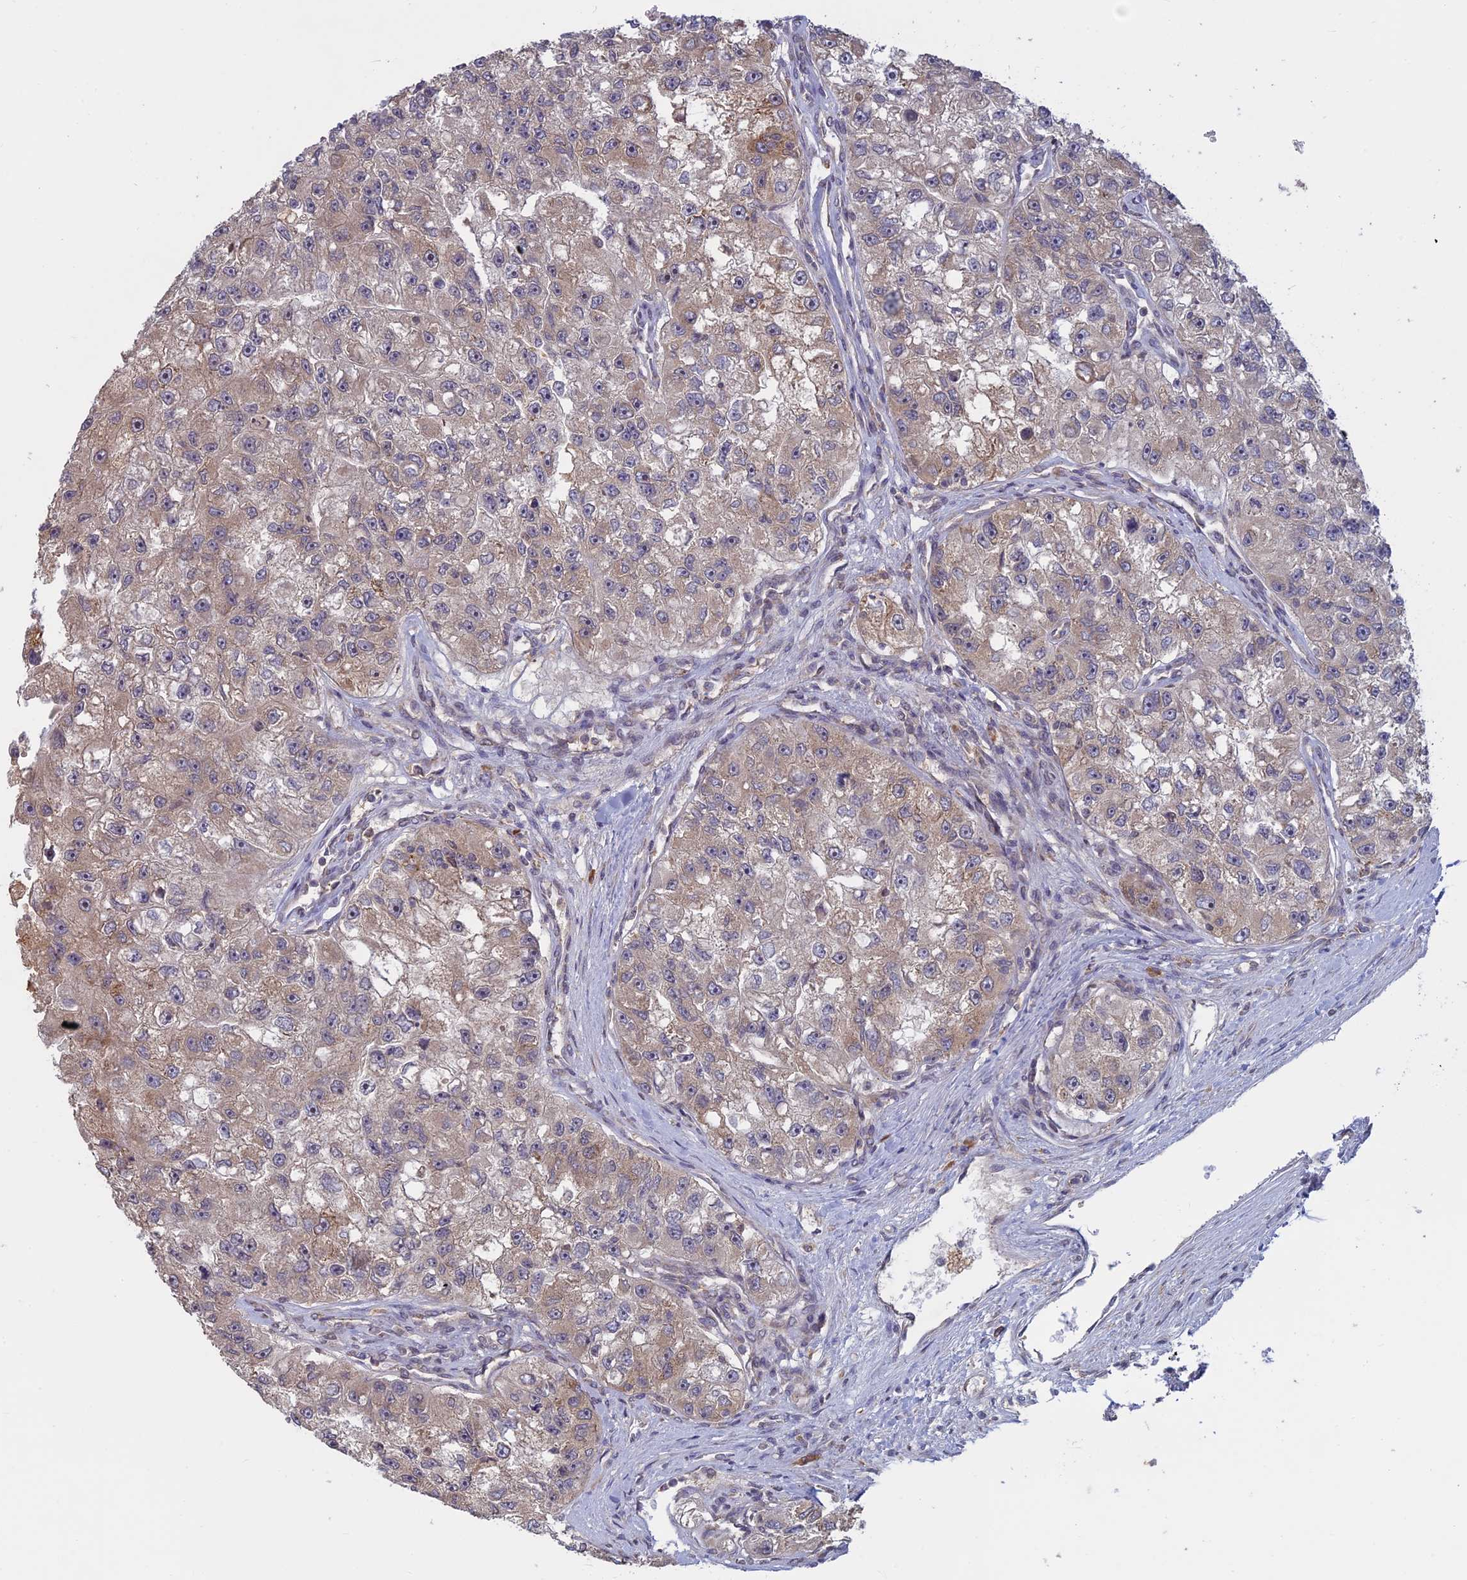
{"staining": {"intensity": "weak", "quantity": ">75%", "location": "cytoplasmic/membranous"}, "tissue": "renal cancer", "cell_type": "Tumor cells", "image_type": "cancer", "snomed": [{"axis": "morphology", "description": "Adenocarcinoma, NOS"}, {"axis": "topography", "description": "Kidney"}], "caption": "Weak cytoplasmic/membranous staining is identified in about >75% of tumor cells in adenocarcinoma (renal). The staining was performed using DAB, with brown indicating positive protein expression. Nuclei are stained blue with hematoxylin.", "gene": "TMEM208", "patient": {"sex": "male", "age": 63}}